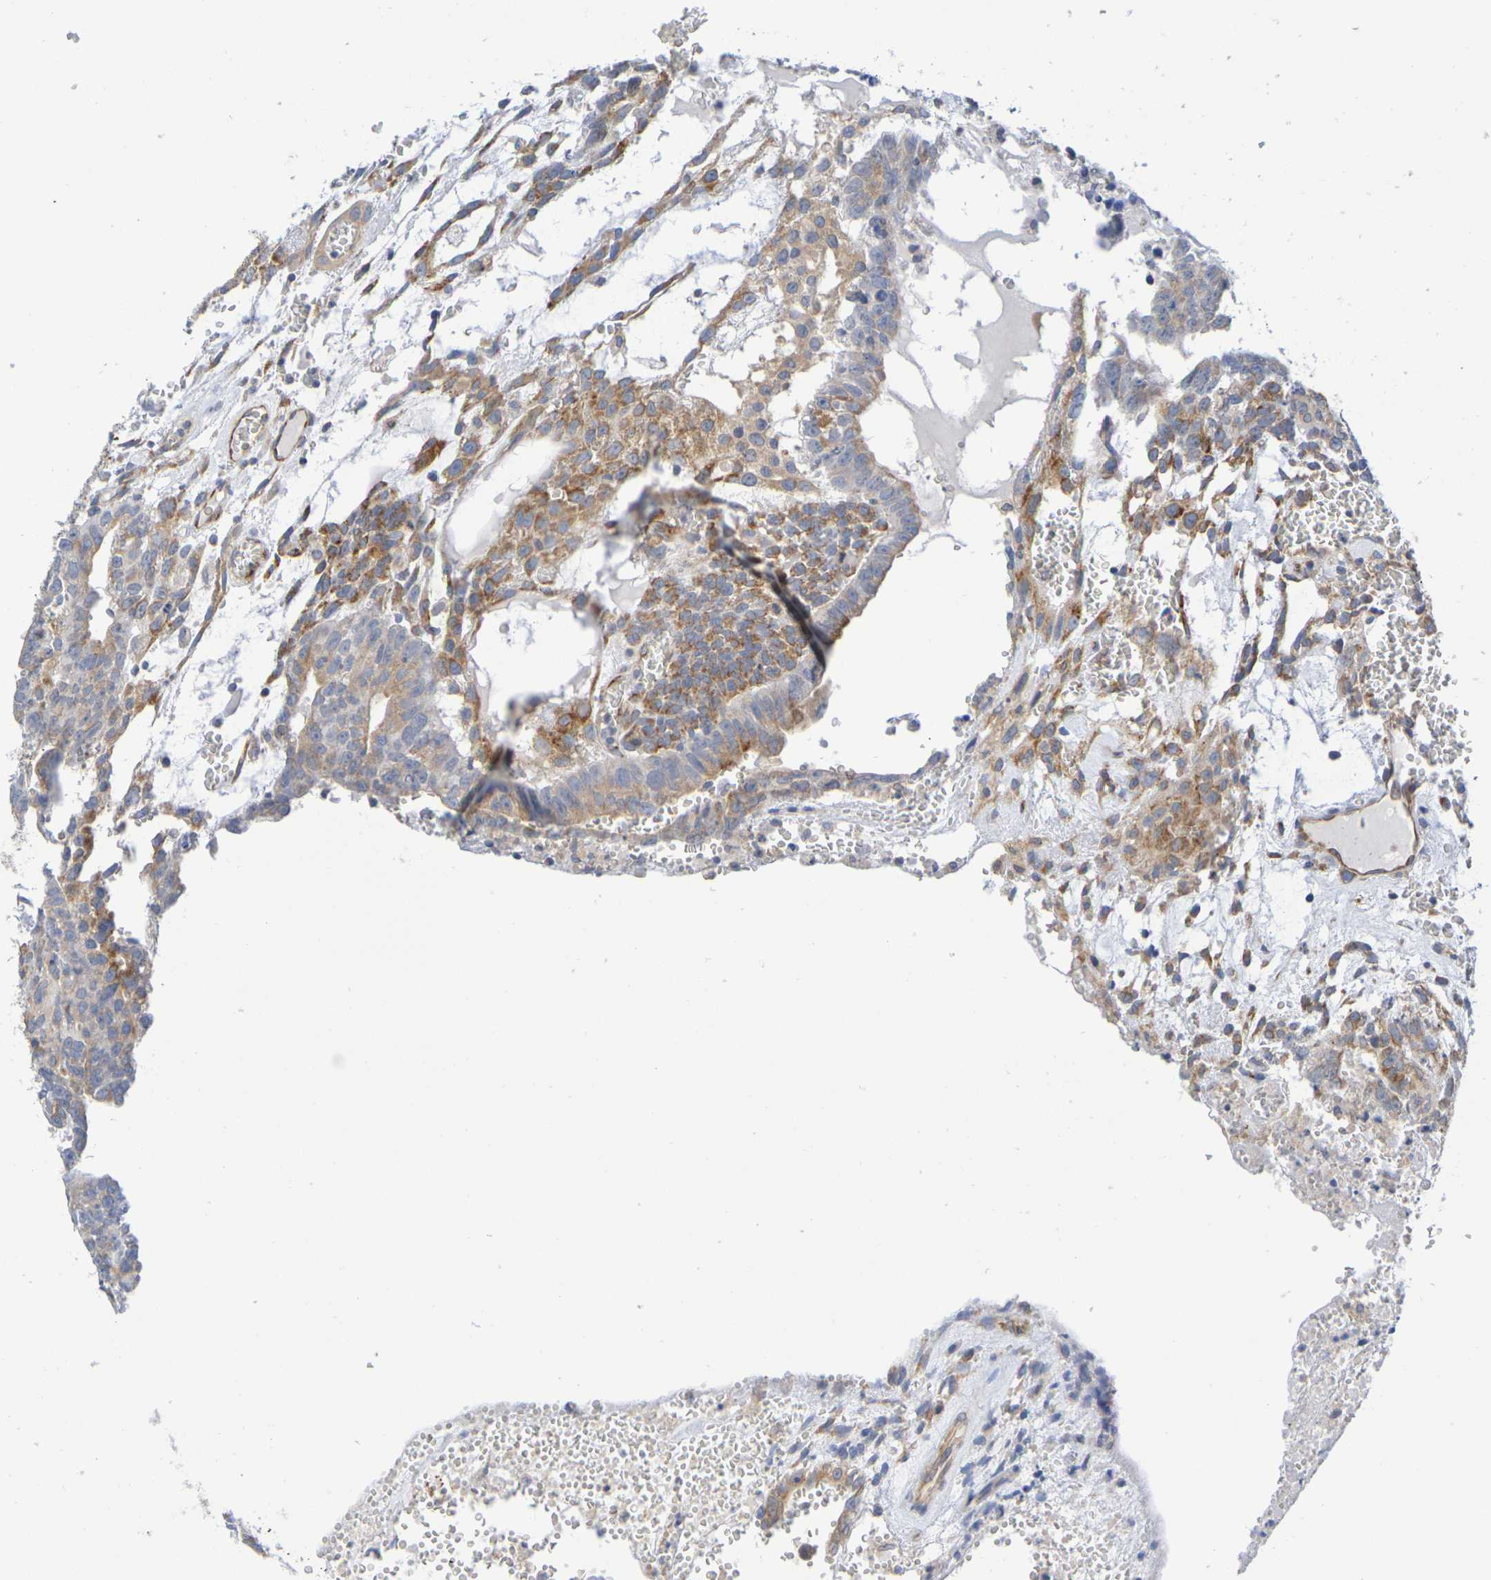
{"staining": {"intensity": "moderate", "quantity": ">75%", "location": "cytoplasmic/membranous"}, "tissue": "testis cancer", "cell_type": "Tumor cells", "image_type": "cancer", "snomed": [{"axis": "morphology", "description": "Seminoma, NOS"}, {"axis": "morphology", "description": "Carcinoma, Embryonal, NOS"}, {"axis": "topography", "description": "Testis"}], "caption": "About >75% of tumor cells in testis seminoma display moderate cytoplasmic/membranous protein expression as visualized by brown immunohistochemical staining.", "gene": "TMCC3", "patient": {"sex": "male", "age": 52}}